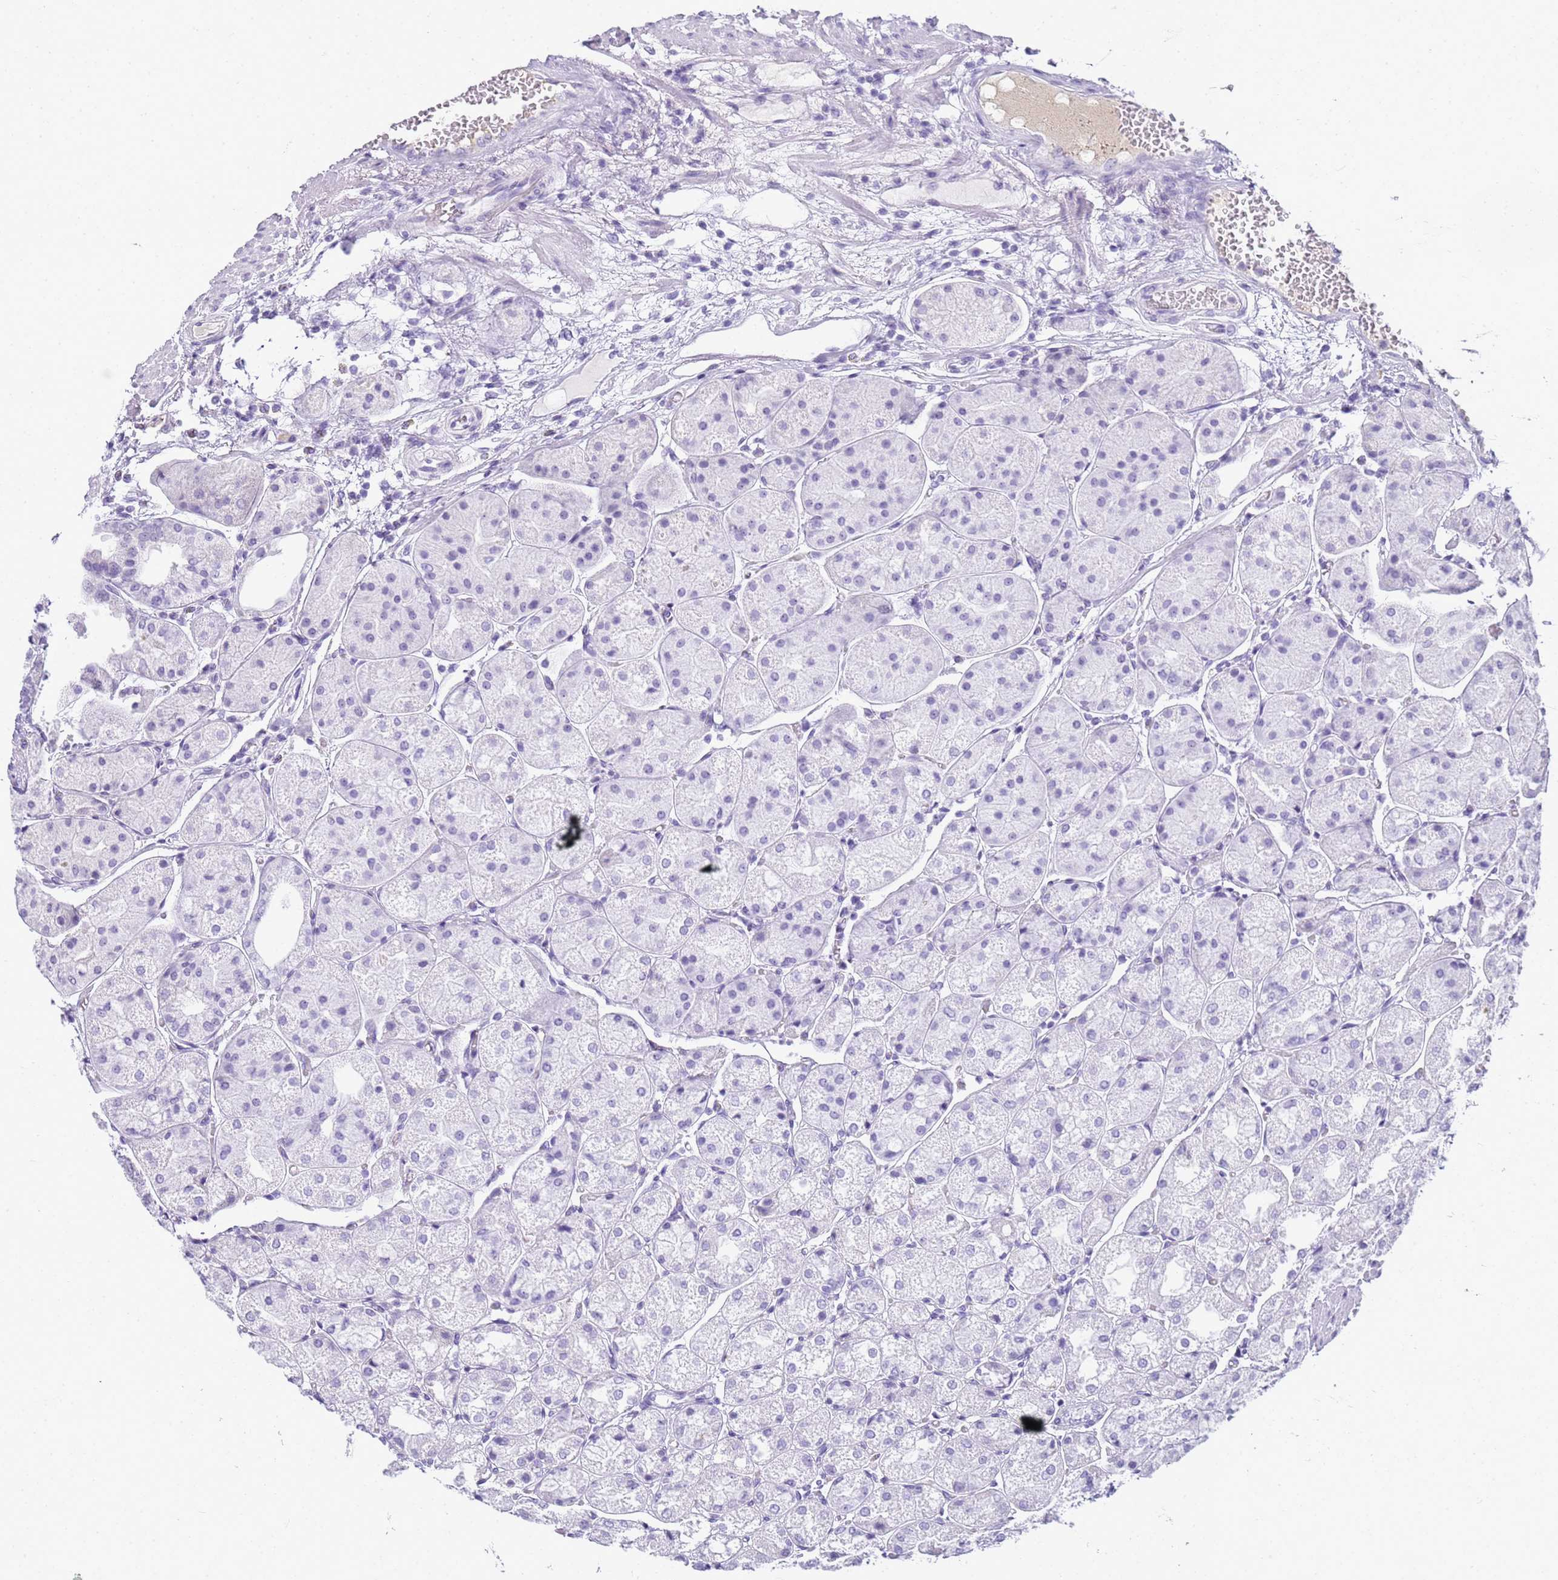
{"staining": {"intensity": "negative", "quantity": "none", "location": "none"}, "tissue": "stomach", "cell_type": "Glandular cells", "image_type": "normal", "snomed": [{"axis": "morphology", "description": "Normal tissue, NOS"}, {"axis": "topography", "description": "Stomach, upper"}], "caption": "DAB immunohistochemical staining of normal human stomach reveals no significant expression in glandular cells.", "gene": "CFAP100", "patient": {"sex": "male", "age": 72}}